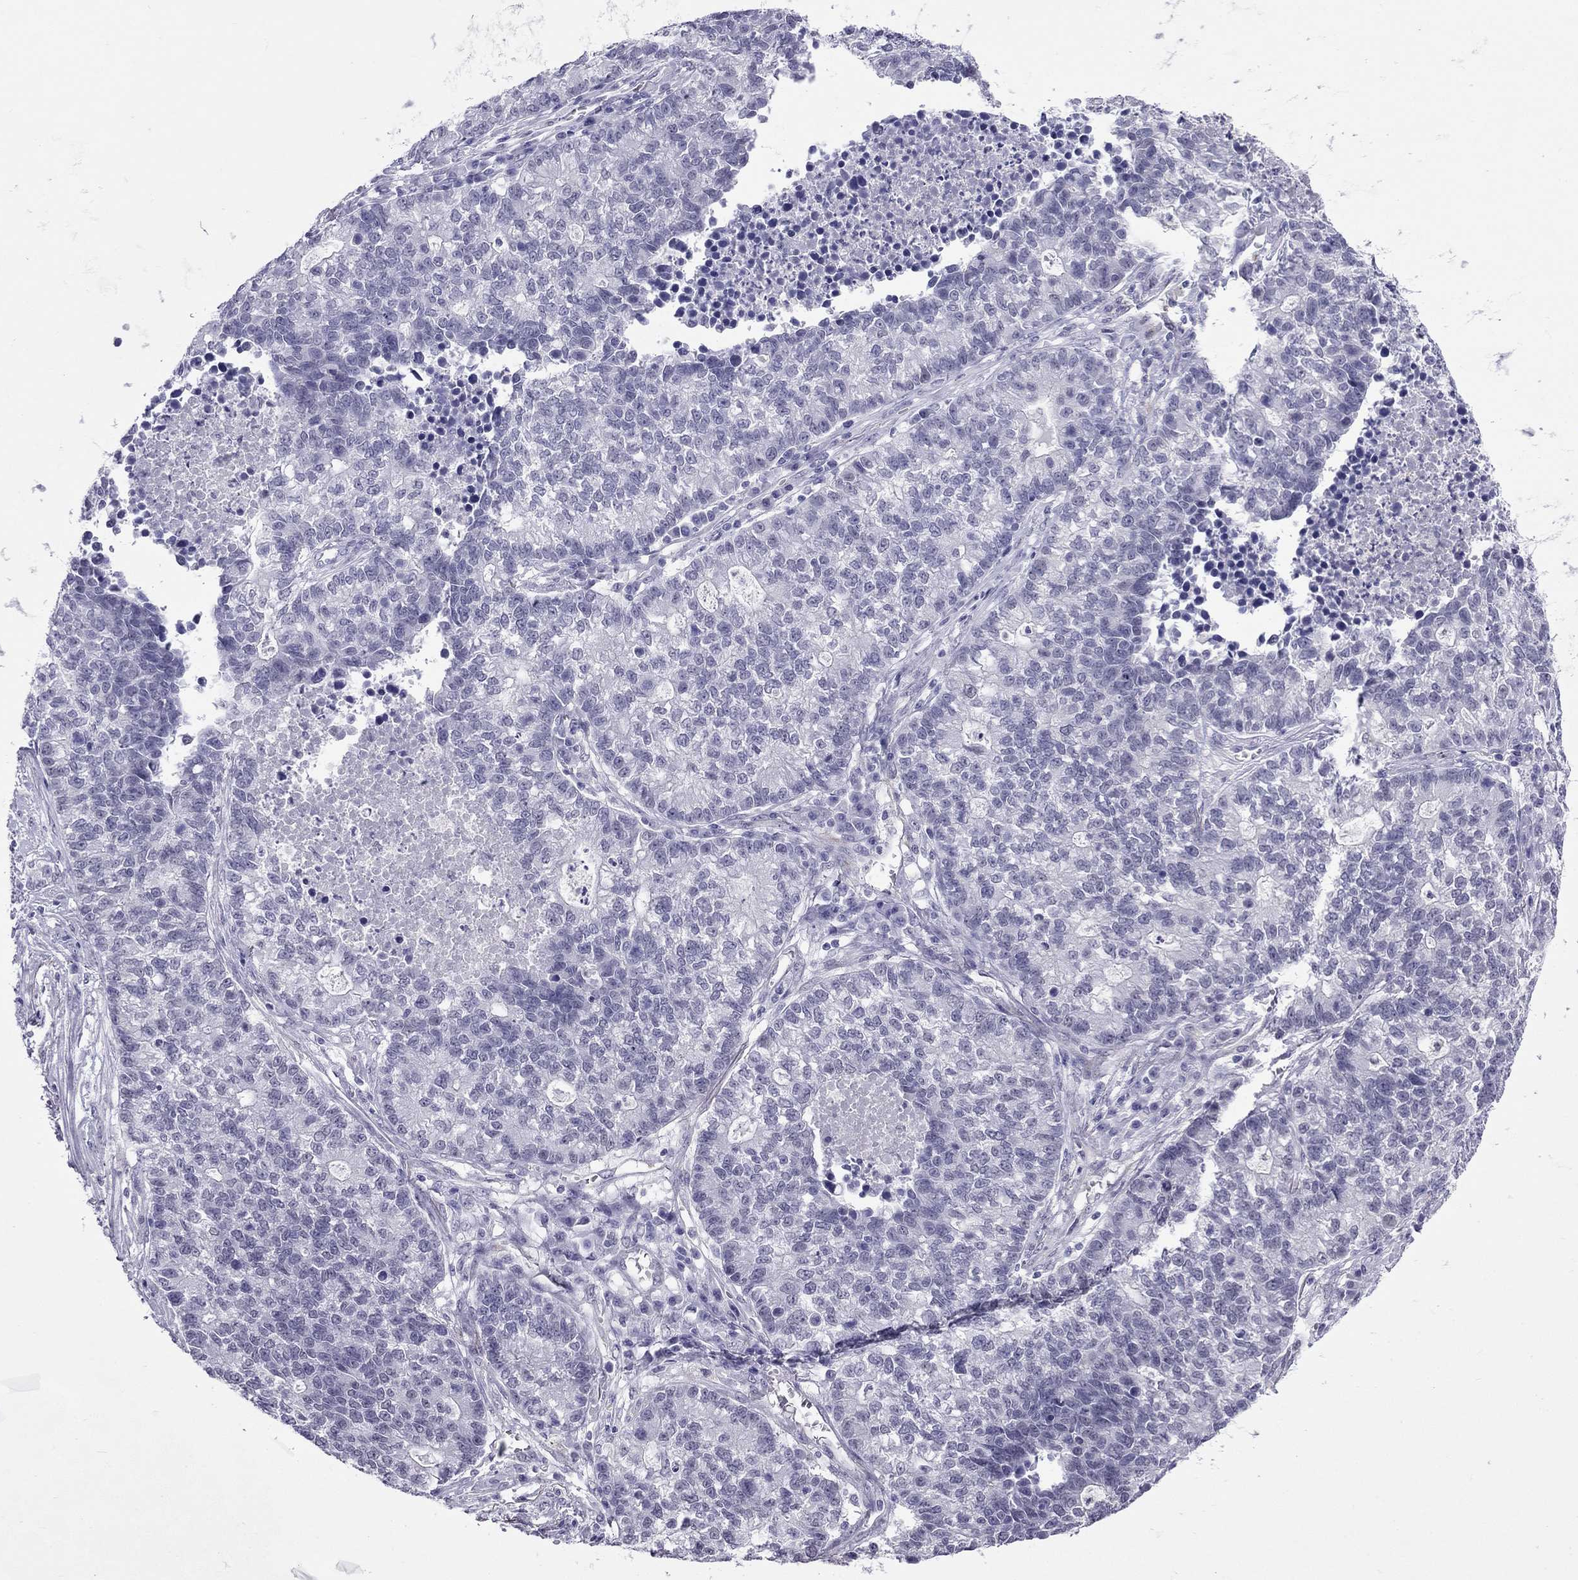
{"staining": {"intensity": "negative", "quantity": "none", "location": "none"}, "tissue": "lung cancer", "cell_type": "Tumor cells", "image_type": "cancer", "snomed": [{"axis": "morphology", "description": "Adenocarcinoma, NOS"}, {"axis": "topography", "description": "Lung"}], "caption": "Tumor cells show no significant protein positivity in lung adenocarcinoma. The staining was performed using DAB (3,3'-diaminobenzidine) to visualize the protein expression in brown, while the nuclei were stained in blue with hematoxylin (Magnification: 20x).", "gene": "CROCC2", "patient": {"sex": "male", "age": 57}}